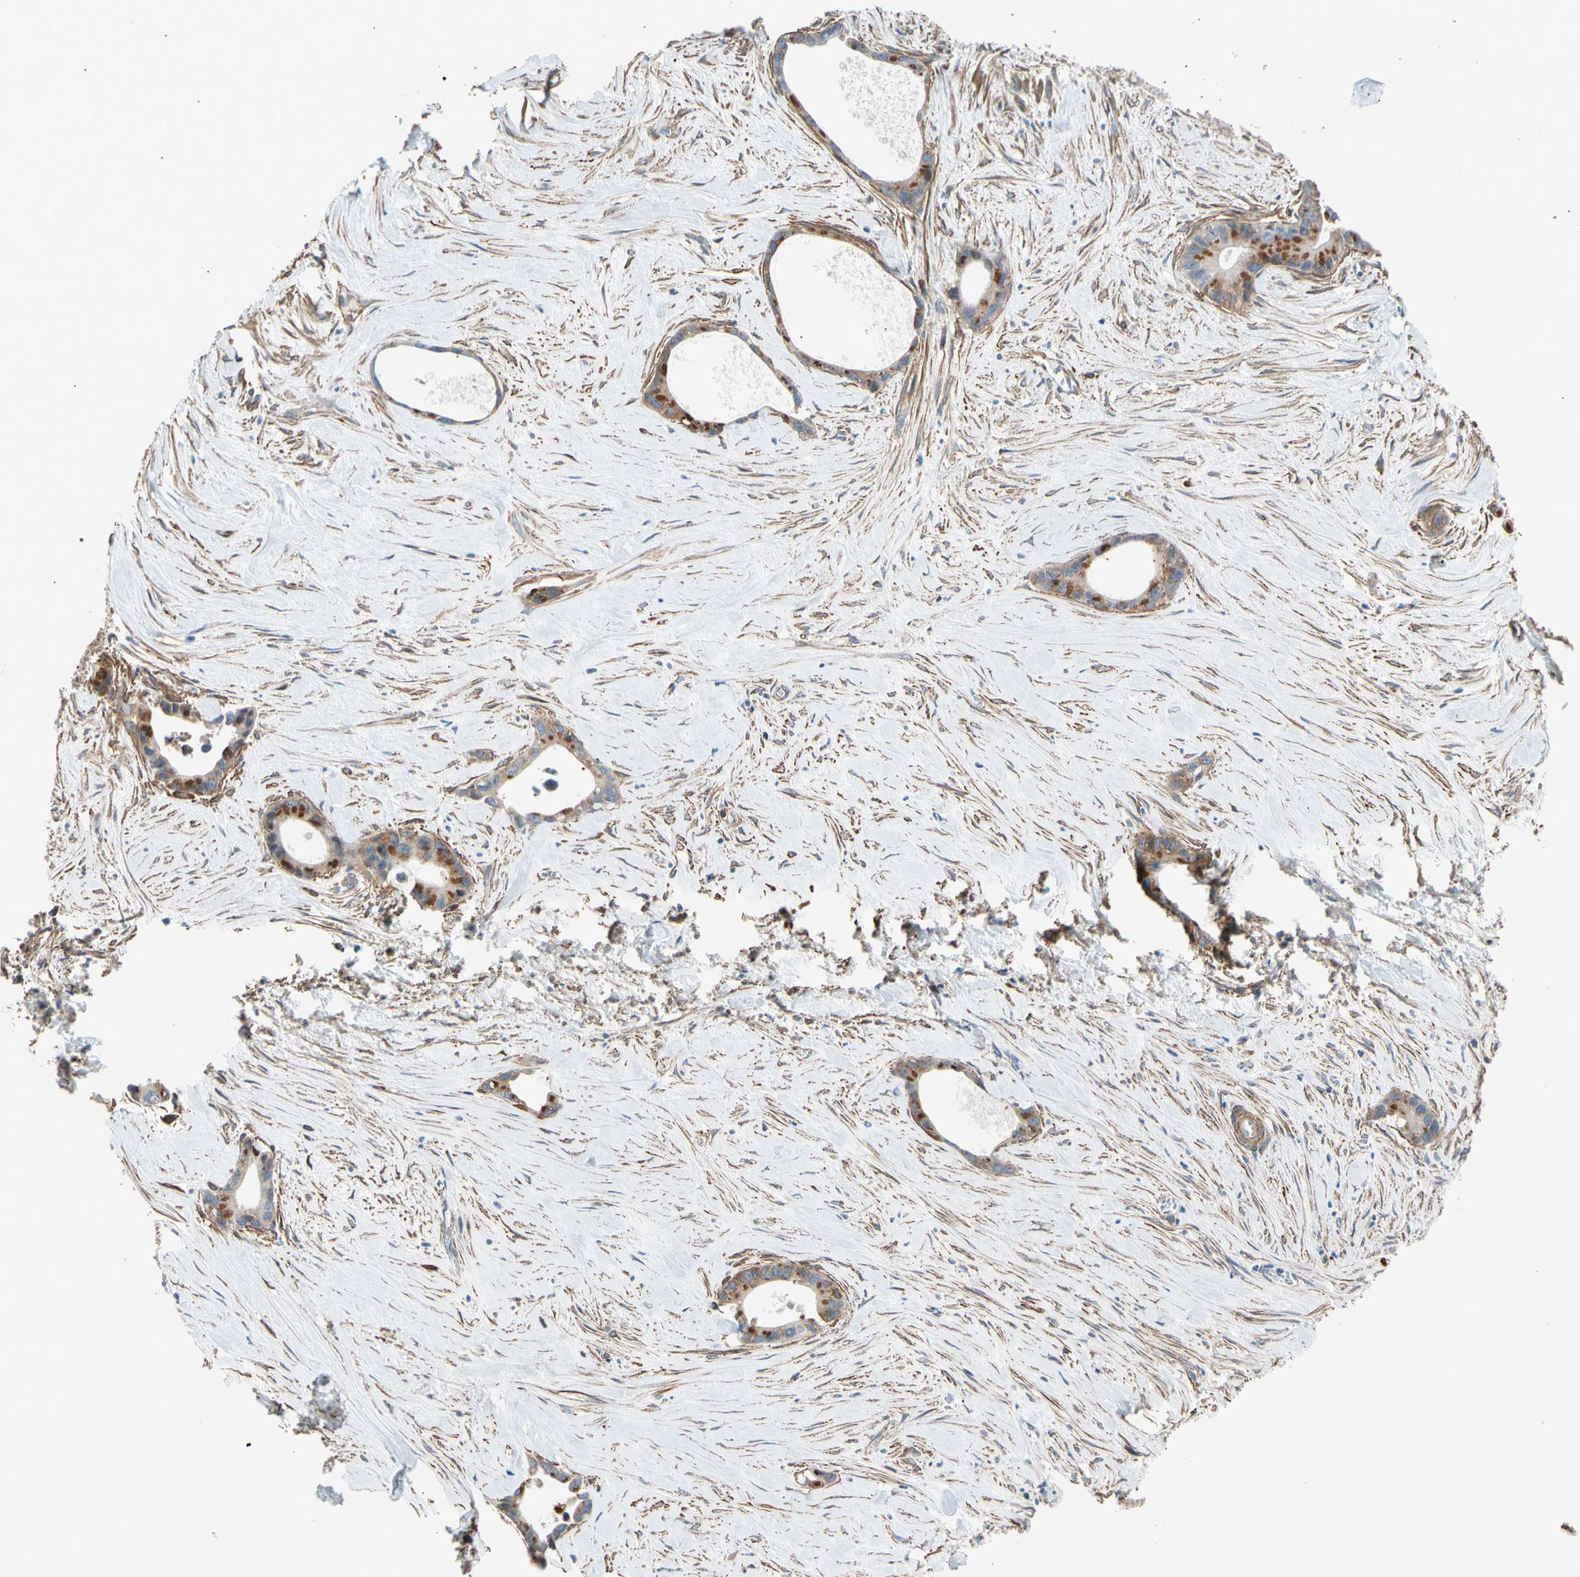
{"staining": {"intensity": "moderate", "quantity": ">75%", "location": "cytoplasmic/membranous"}, "tissue": "liver cancer", "cell_type": "Tumor cells", "image_type": "cancer", "snomed": [{"axis": "morphology", "description": "Cholangiocarcinoma"}, {"axis": "topography", "description": "Liver"}], "caption": "Immunohistochemistry (IHC) (DAB) staining of cholangiocarcinoma (liver) shows moderate cytoplasmic/membranous protein staining in approximately >75% of tumor cells.", "gene": "LIMK2", "patient": {"sex": "female", "age": 55}}